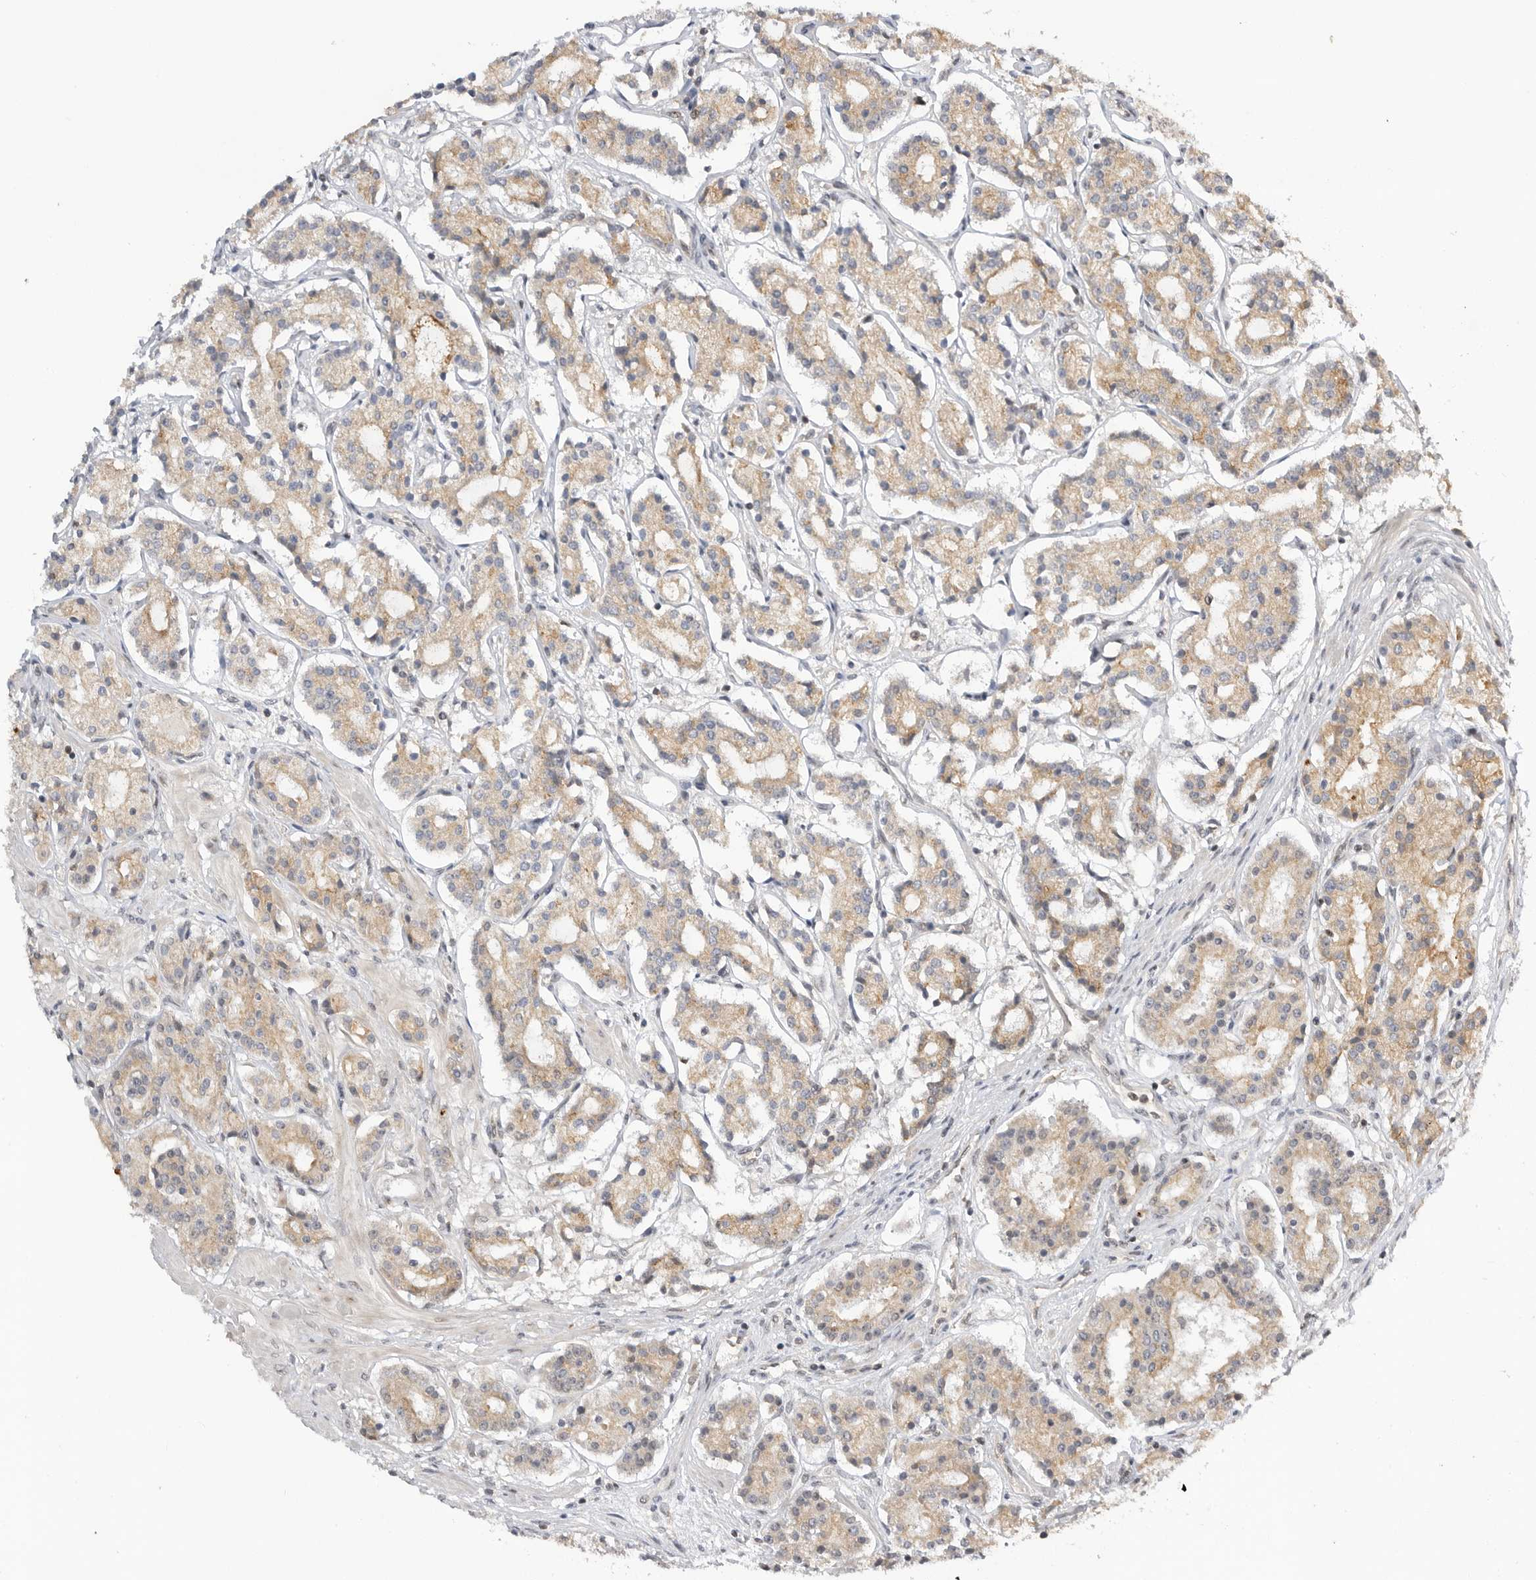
{"staining": {"intensity": "weak", "quantity": ">75%", "location": "cytoplasmic/membranous"}, "tissue": "prostate cancer", "cell_type": "Tumor cells", "image_type": "cancer", "snomed": [{"axis": "morphology", "description": "Adenocarcinoma, High grade"}, {"axis": "topography", "description": "Prostate"}], "caption": "An image of prostate cancer stained for a protein reveals weak cytoplasmic/membranous brown staining in tumor cells. (DAB (3,3'-diaminobenzidine) IHC with brightfield microscopy, high magnification).", "gene": "ALKAL1", "patient": {"sex": "male", "age": 60}}